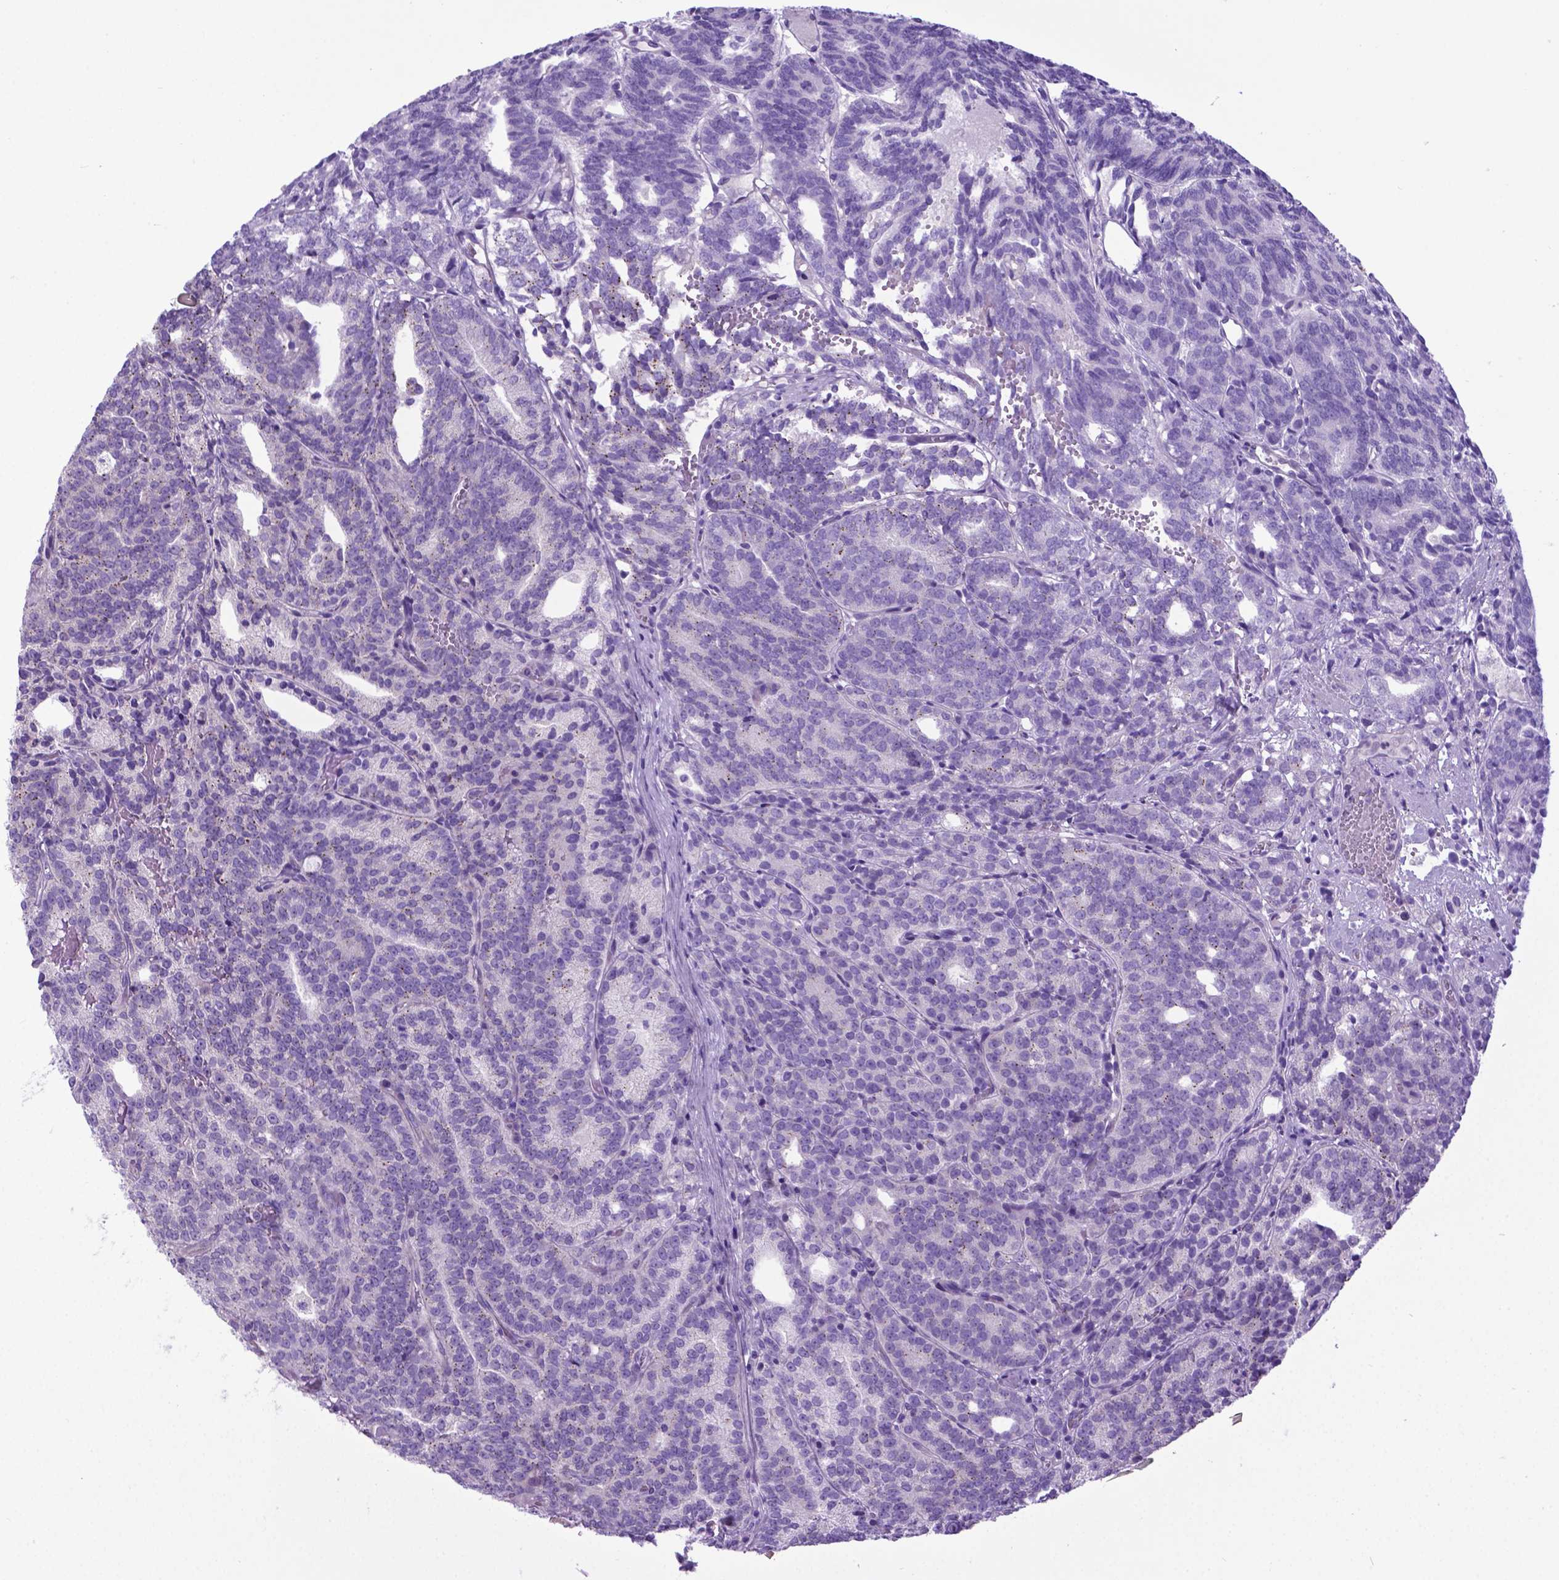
{"staining": {"intensity": "negative", "quantity": "none", "location": "none"}, "tissue": "prostate cancer", "cell_type": "Tumor cells", "image_type": "cancer", "snomed": [{"axis": "morphology", "description": "Adenocarcinoma, High grade"}, {"axis": "topography", "description": "Prostate"}], "caption": "DAB (3,3'-diaminobenzidine) immunohistochemical staining of human prostate cancer displays no significant expression in tumor cells.", "gene": "ADRA2B", "patient": {"sex": "male", "age": 53}}